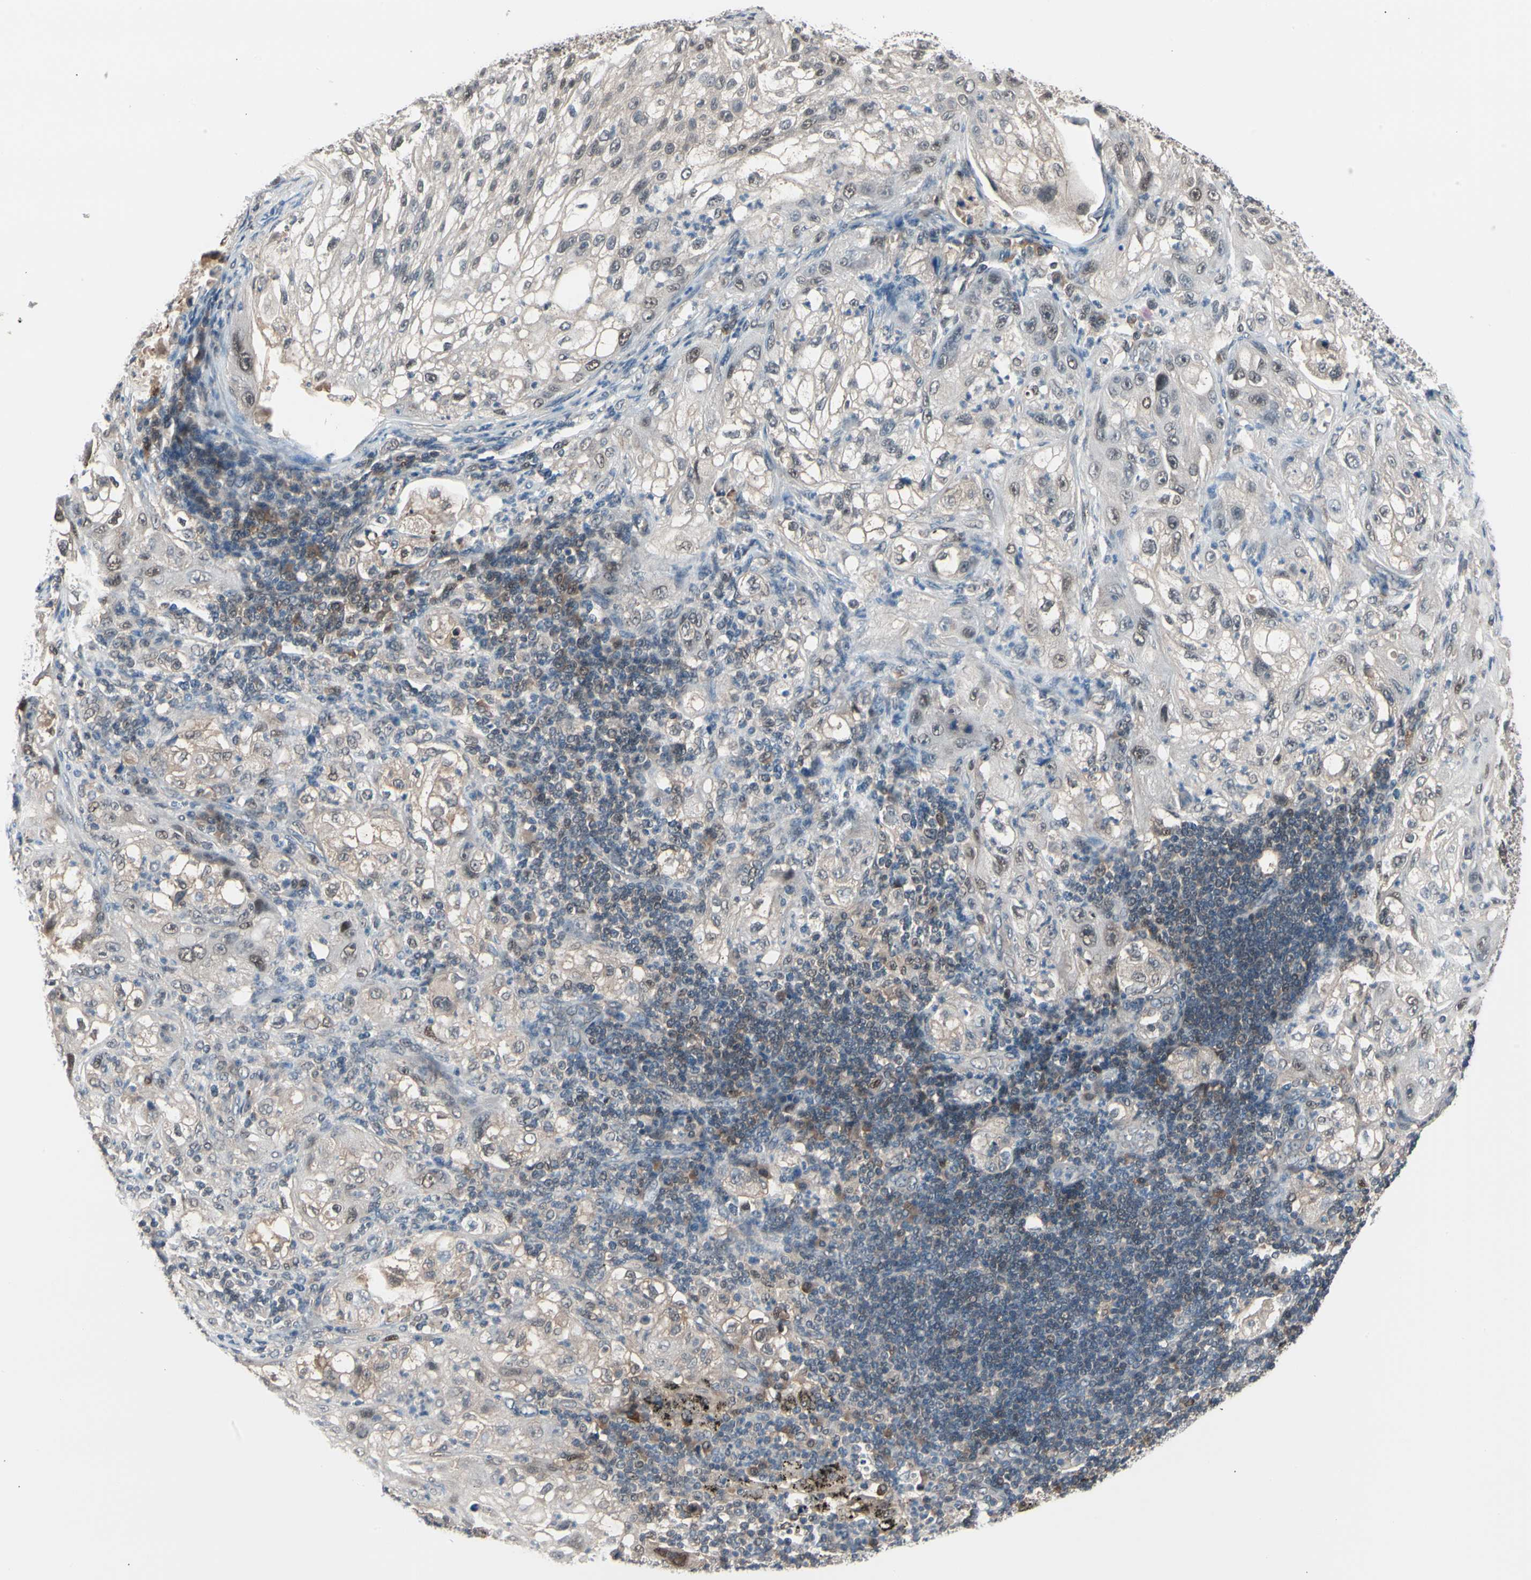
{"staining": {"intensity": "weak", "quantity": "25%-75%", "location": "cytoplasmic/membranous,nuclear"}, "tissue": "lung cancer", "cell_type": "Tumor cells", "image_type": "cancer", "snomed": [{"axis": "morphology", "description": "Inflammation, NOS"}, {"axis": "morphology", "description": "Squamous cell carcinoma, NOS"}, {"axis": "topography", "description": "Lymph node"}, {"axis": "topography", "description": "Soft tissue"}, {"axis": "topography", "description": "Lung"}], "caption": "Lung cancer (squamous cell carcinoma) stained with a brown dye reveals weak cytoplasmic/membranous and nuclear positive staining in approximately 25%-75% of tumor cells.", "gene": "PSMA2", "patient": {"sex": "male", "age": 66}}